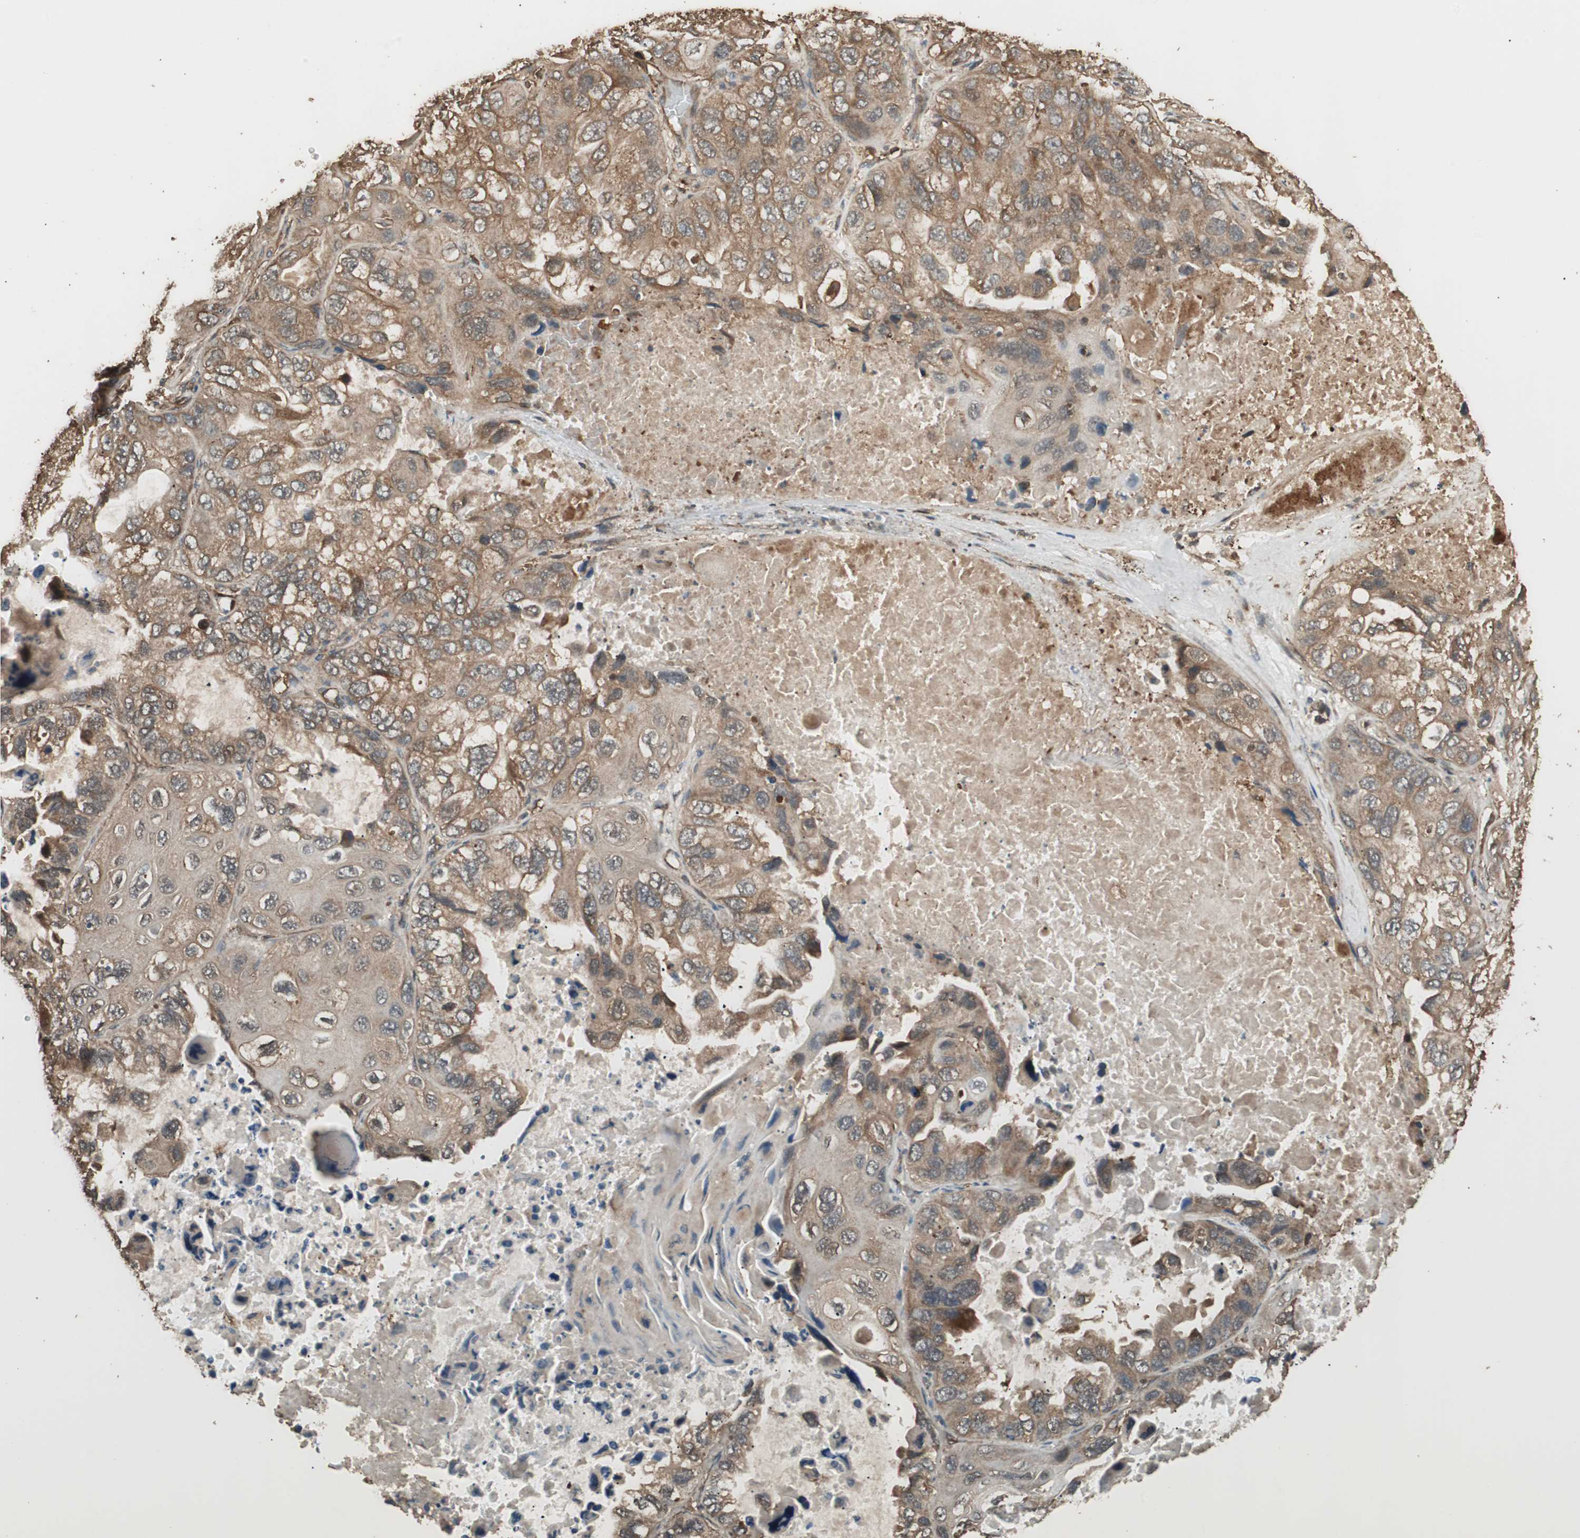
{"staining": {"intensity": "moderate", "quantity": ">75%", "location": "cytoplasmic/membranous"}, "tissue": "lung cancer", "cell_type": "Tumor cells", "image_type": "cancer", "snomed": [{"axis": "morphology", "description": "Squamous cell carcinoma, NOS"}, {"axis": "topography", "description": "Lung"}], "caption": "Lung cancer (squamous cell carcinoma) stained with immunohistochemistry demonstrates moderate cytoplasmic/membranous staining in approximately >75% of tumor cells.", "gene": "CCN4", "patient": {"sex": "female", "age": 73}}